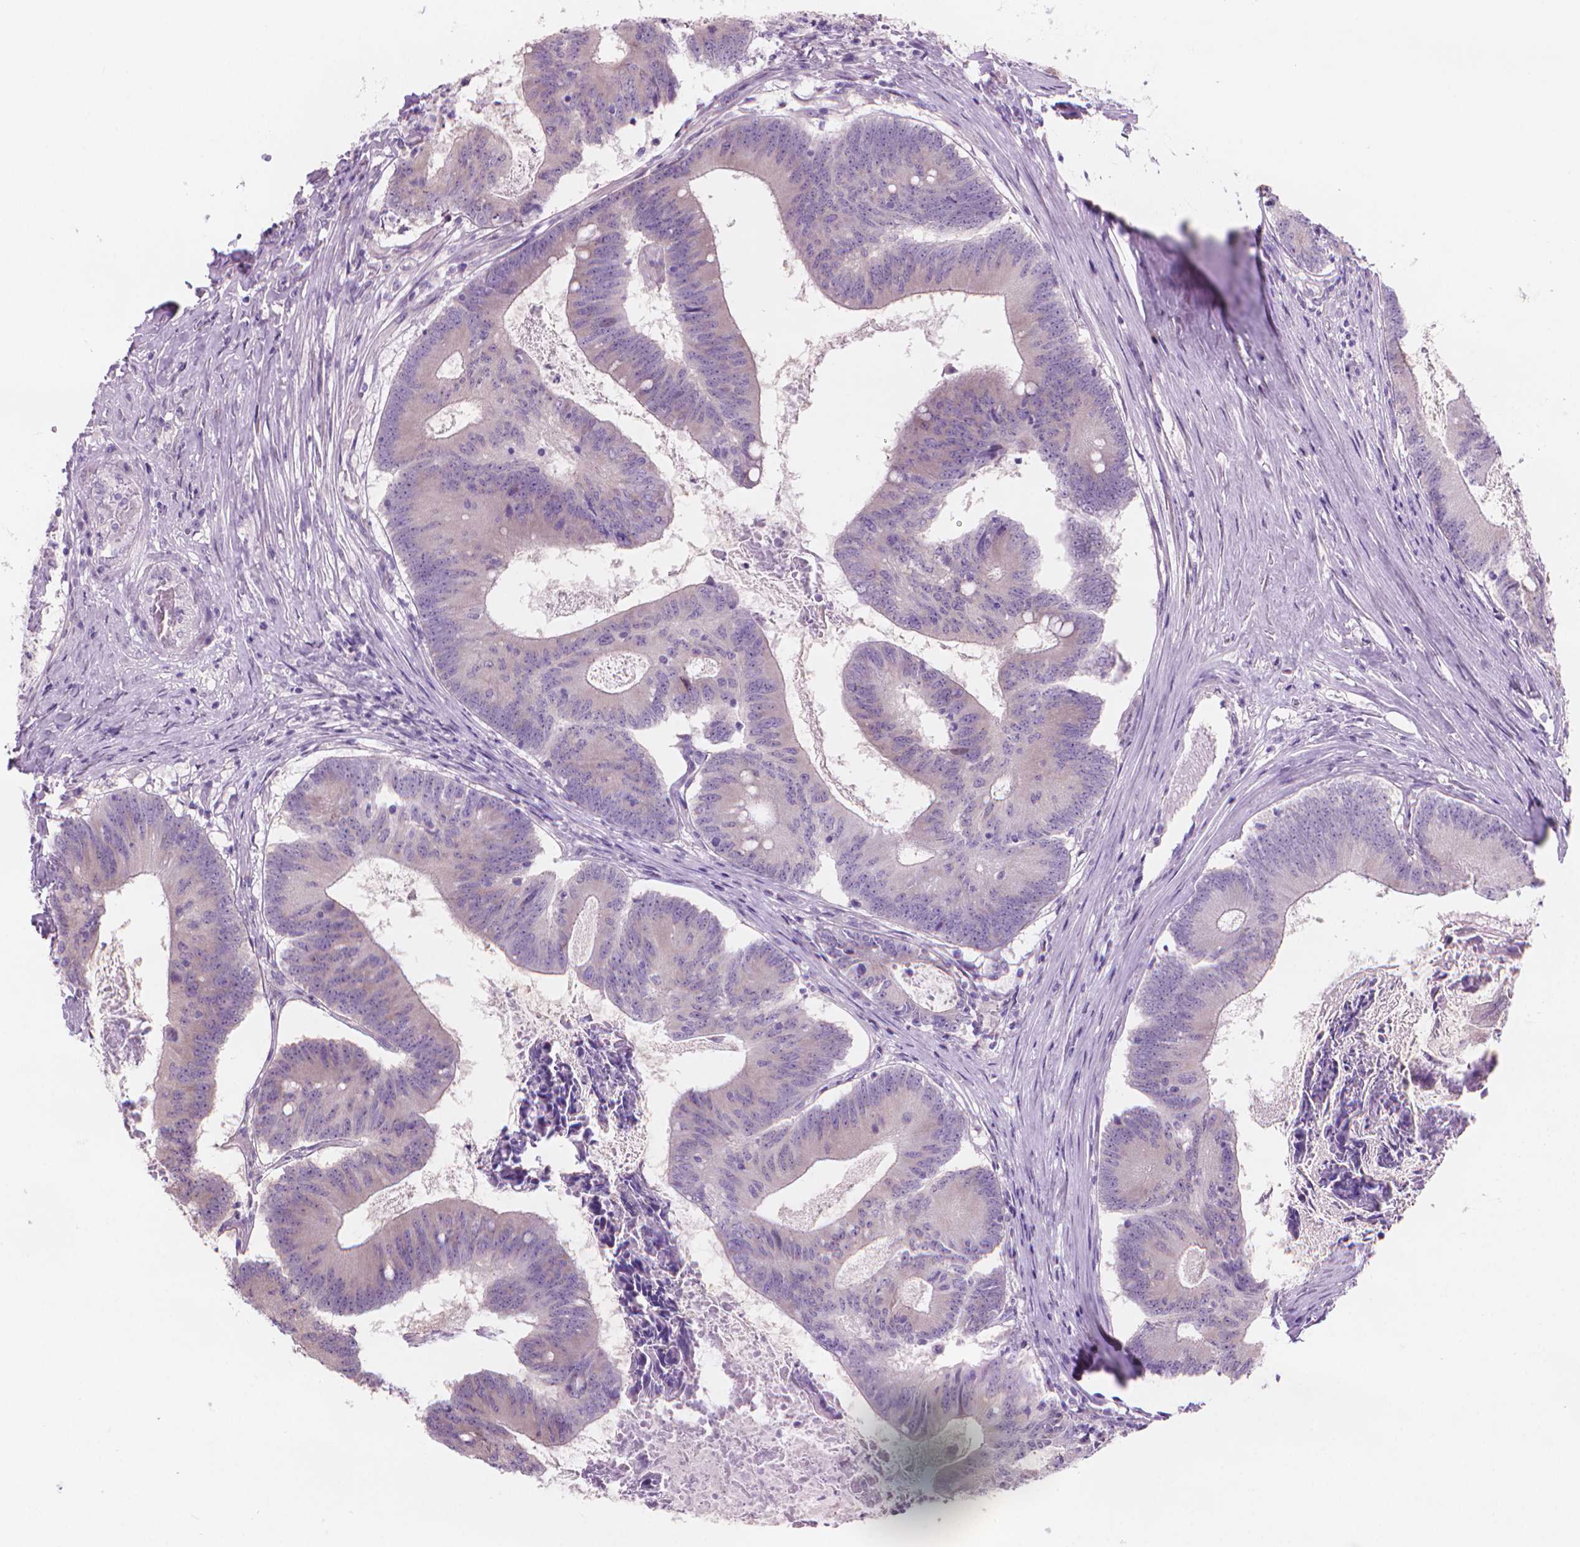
{"staining": {"intensity": "negative", "quantity": "none", "location": "none"}, "tissue": "colorectal cancer", "cell_type": "Tumor cells", "image_type": "cancer", "snomed": [{"axis": "morphology", "description": "Adenocarcinoma, NOS"}, {"axis": "topography", "description": "Colon"}], "caption": "IHC of colorectal cancer (adenocarcinoma) displays no staining in tumor cells.", "gene": "ENSG00000187186", "patient": {"sex": "female", "age": 70}}